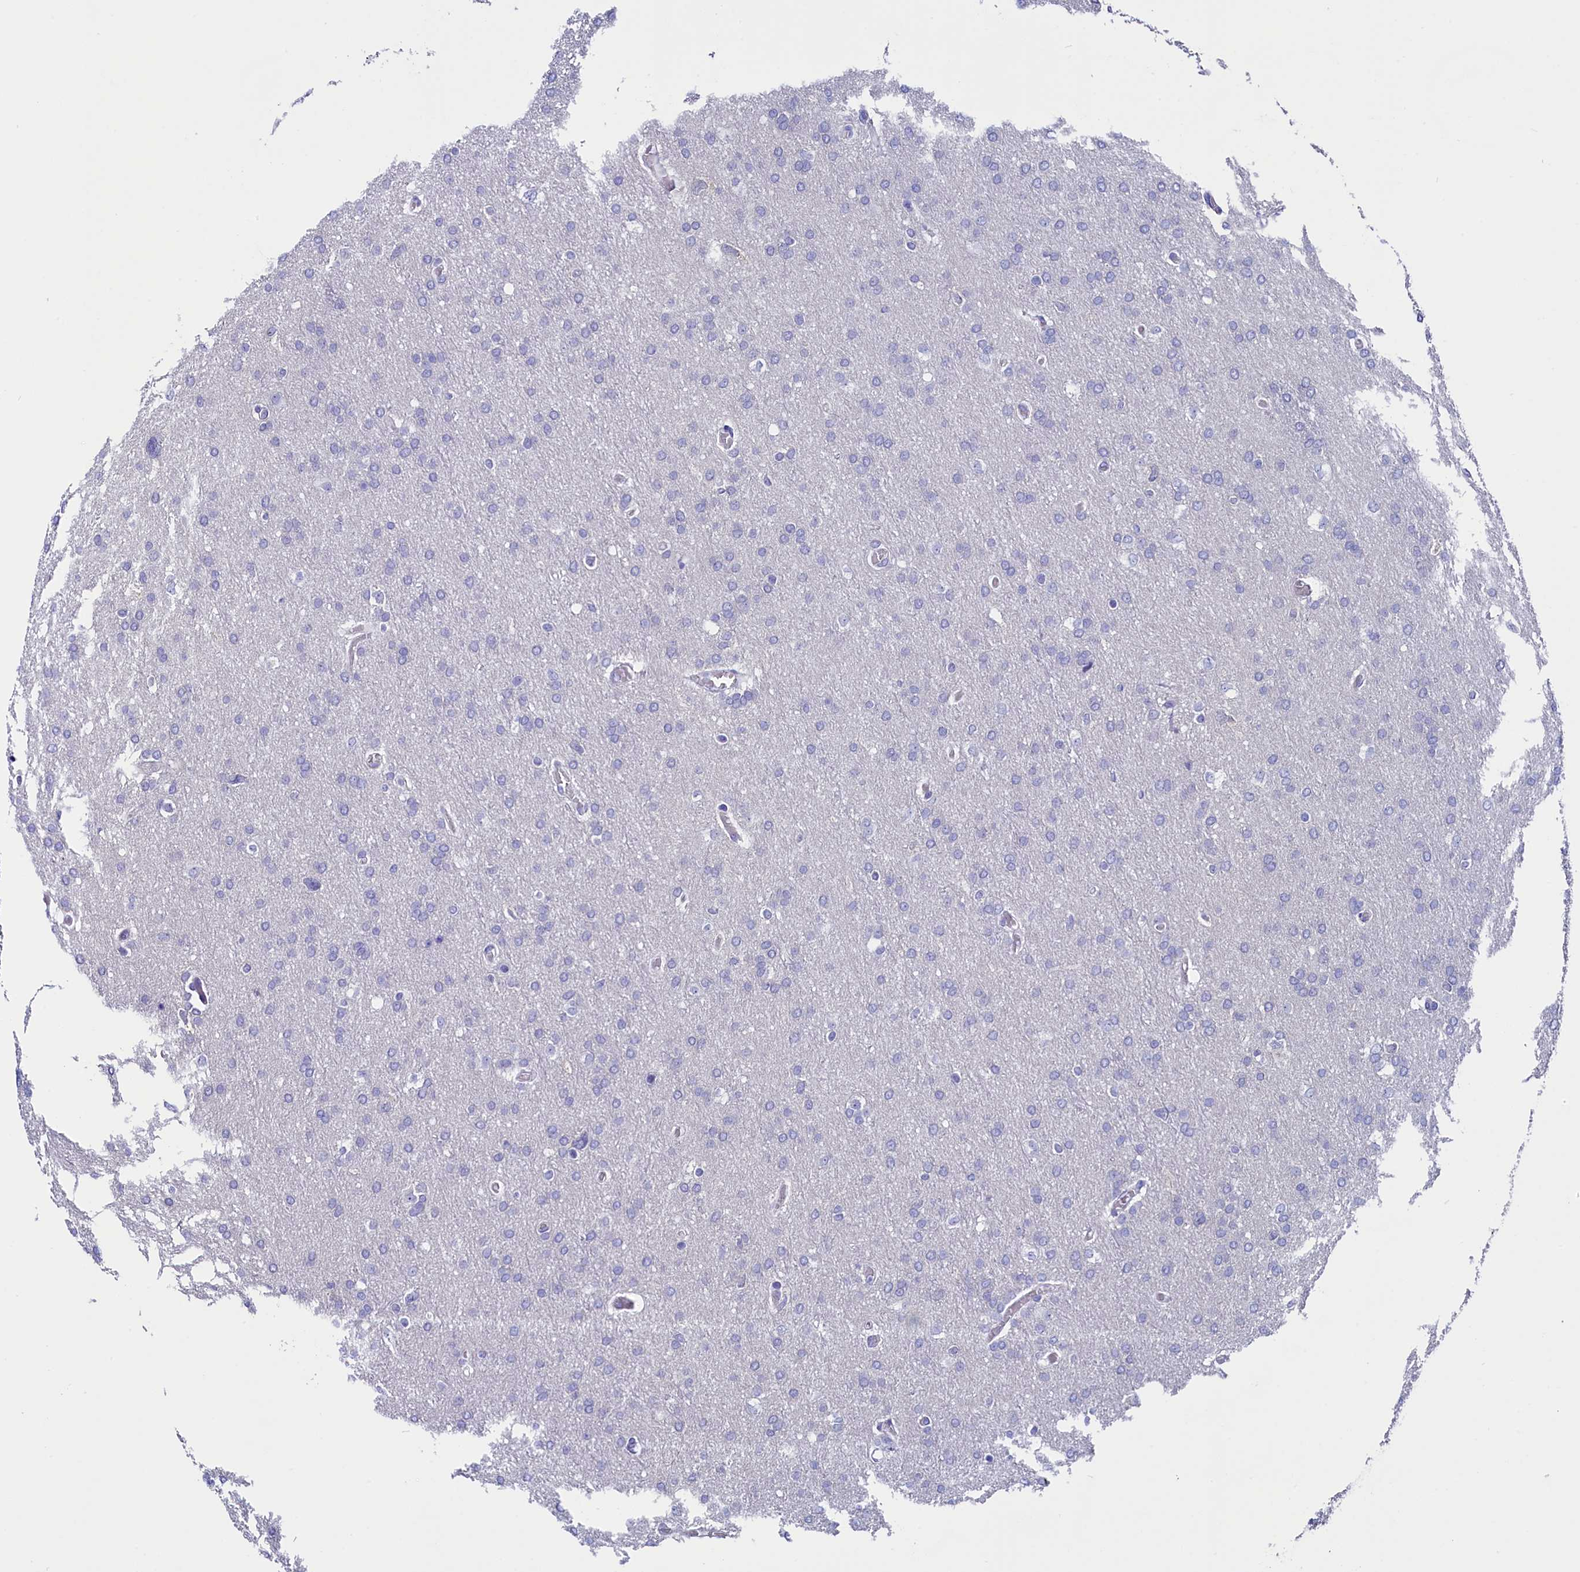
{"staining": {"intensity": "negative", "quantity": "none", "location": "none"}, "tissue": "glioma", "cell_type": "Tumor cells", "image_type": "cancer", "snomed": [{"axis": "morphology", "description": "Glioma, malignant, High grade"}, {"axis": "topography", "description": "Cerebral cortex"}], "caption": "Immunohistochemical staining of malignant glioma (high-grade) displays no significant positivity in tumor cells.", "gene": "CIAPIN1", "patient": {"sex": "female", "age": 36}}